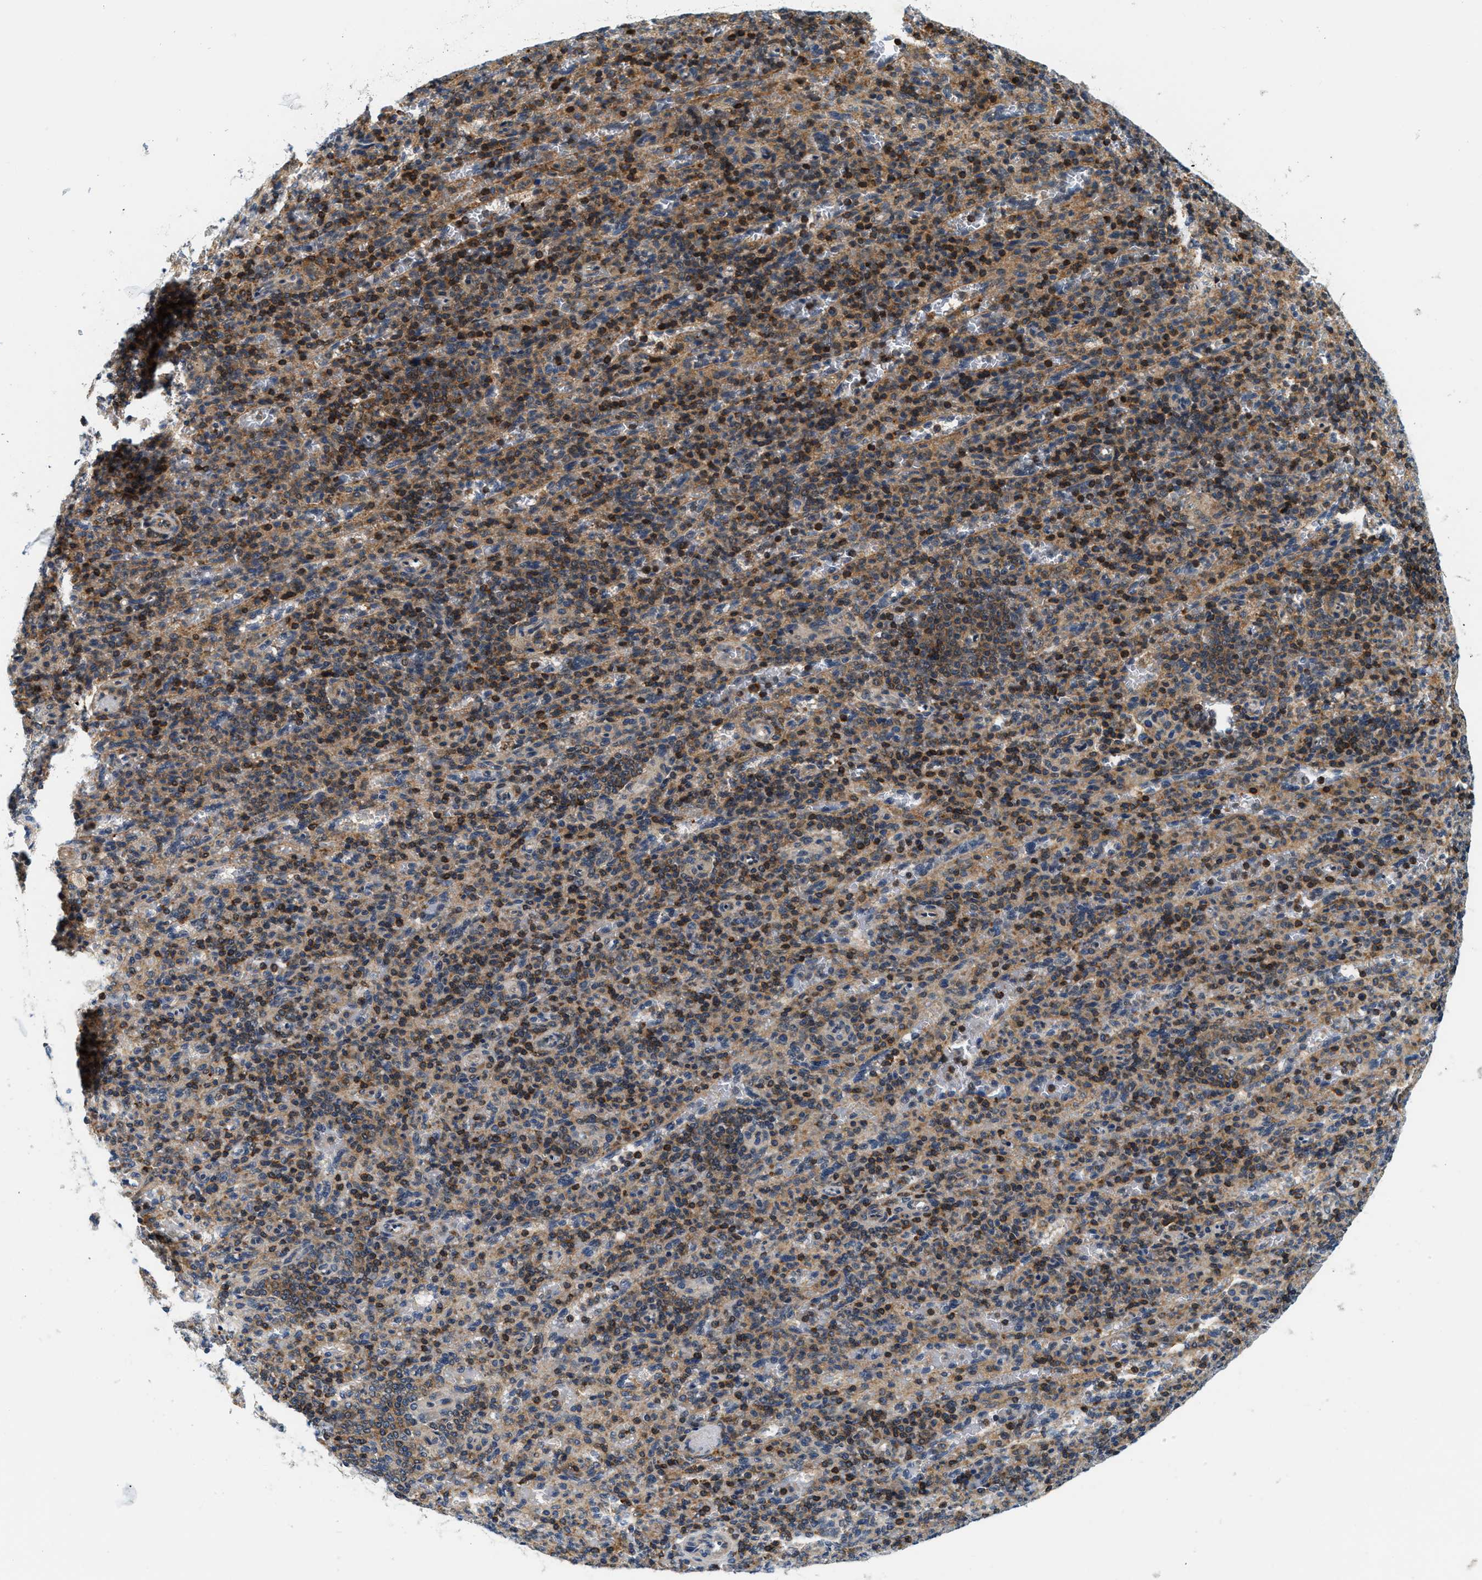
{"staining": {"intensity": "moderate", "quantity": "25%-75%", "location": "cytoplasmic/membranous,nuclear"}, "tissue": "spleen", "cell_type": "Cells in red pulp", "image_type": "normal", "snomed": [{"axis": "morphology", "description": "Normal tissue, NOS"}, {"axis": "topography", "description": "Spleen"}], "caption": "Immunohistochemical staining of benign human spleen demonstrates medium levels of moderate cytoplasmic/membranous,nuclear positivity in about 25%-75% of cells in red pulp.", "gene": "SAMD9", "patient": {"sex": "female", "age": 74}}